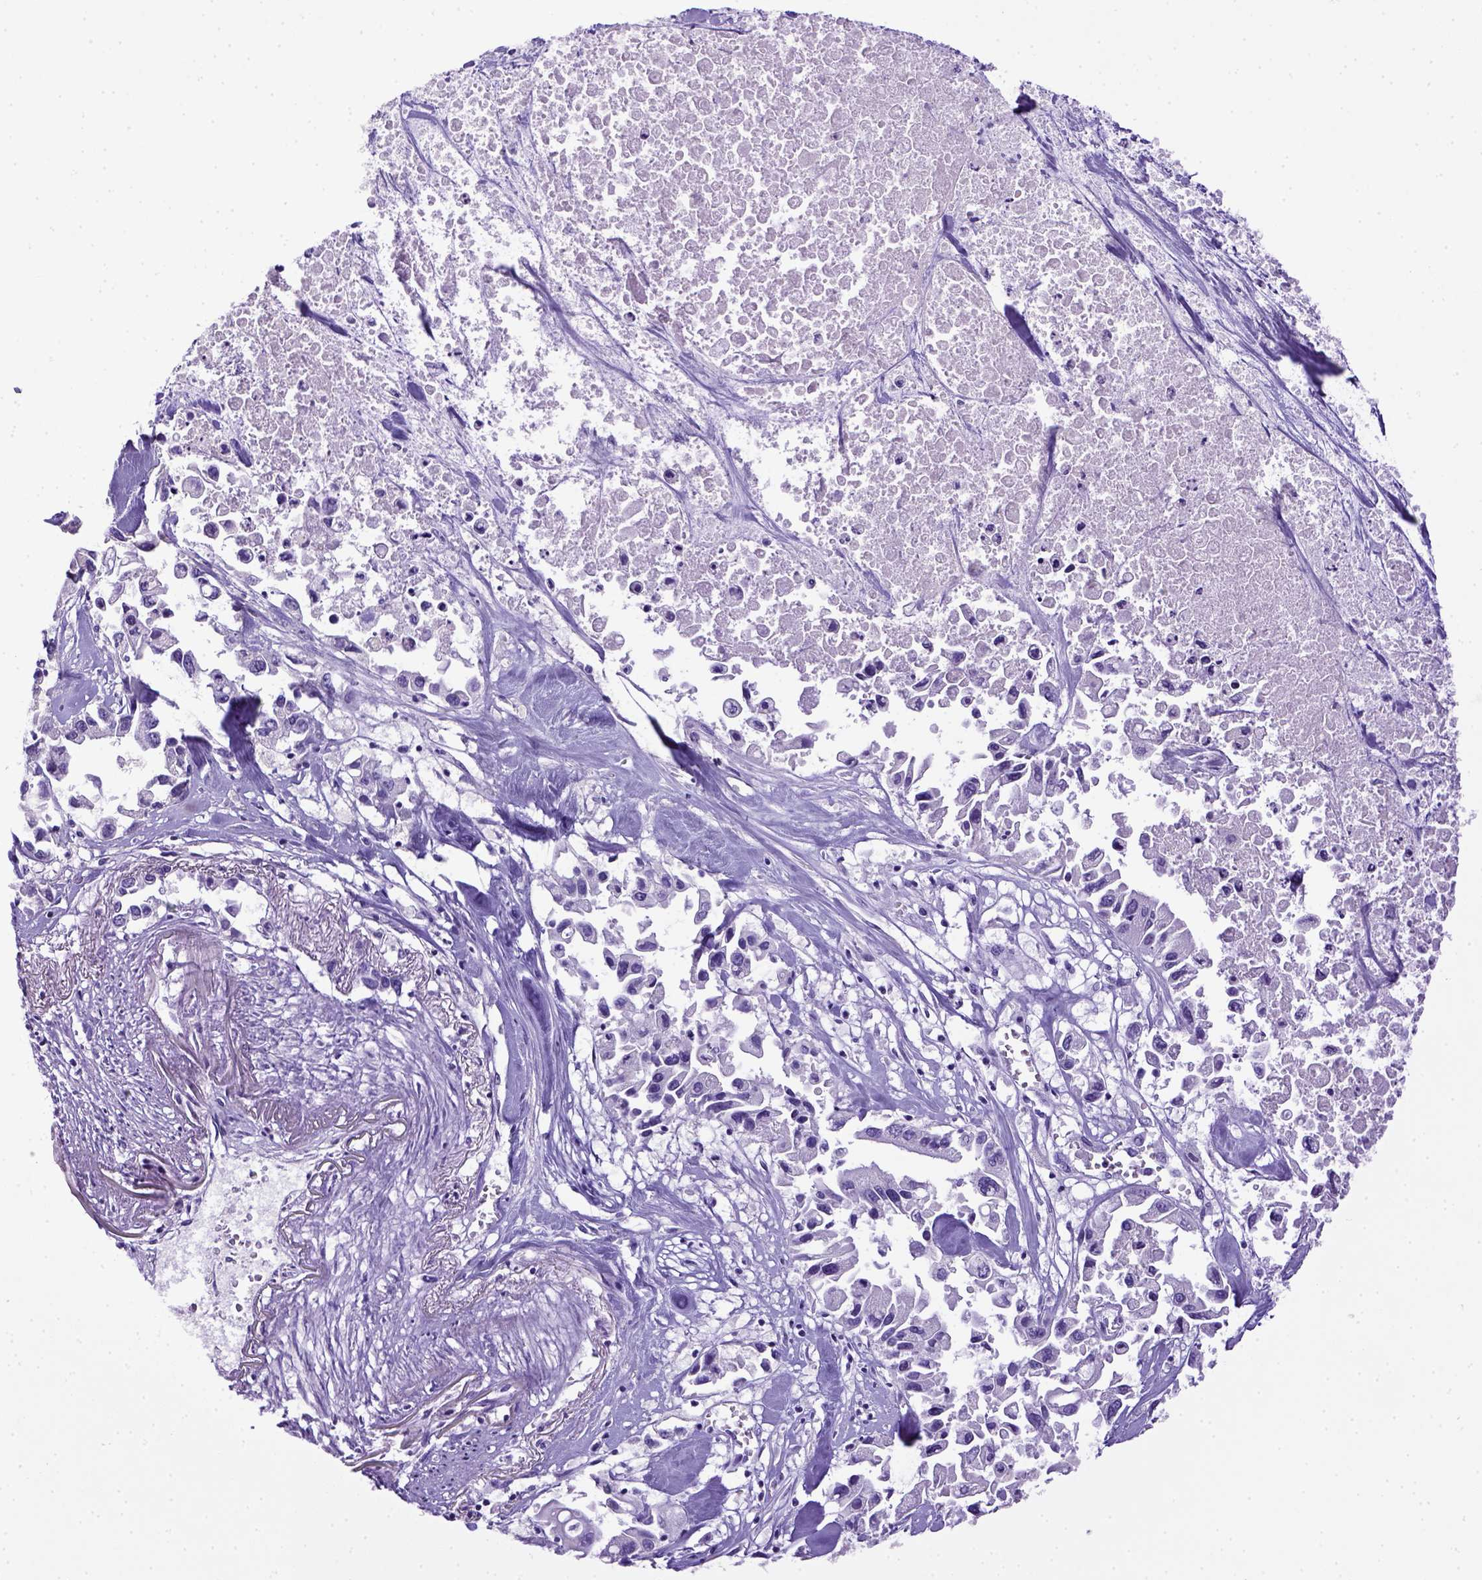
{"staining": {"intensity": "negative", "quantity": "none", "location": "none"}, "tissue": "pancreatic cancer", "cell_type": "Tumor cells", "image_type": "cancer", "snomed": [{"axis": "morphology", "description": "Adenocarcinoma, NOS"}, {"axis": "topography", "description": "Pancreas"}], "caption": "High power microscopy image of an immunohistochemistry (IHC) image of pancreatic cancer, revealing no significant positivity in tumor cells.", "gene": "ITIH4", "patient": {"sex": "female", "age": 83}}